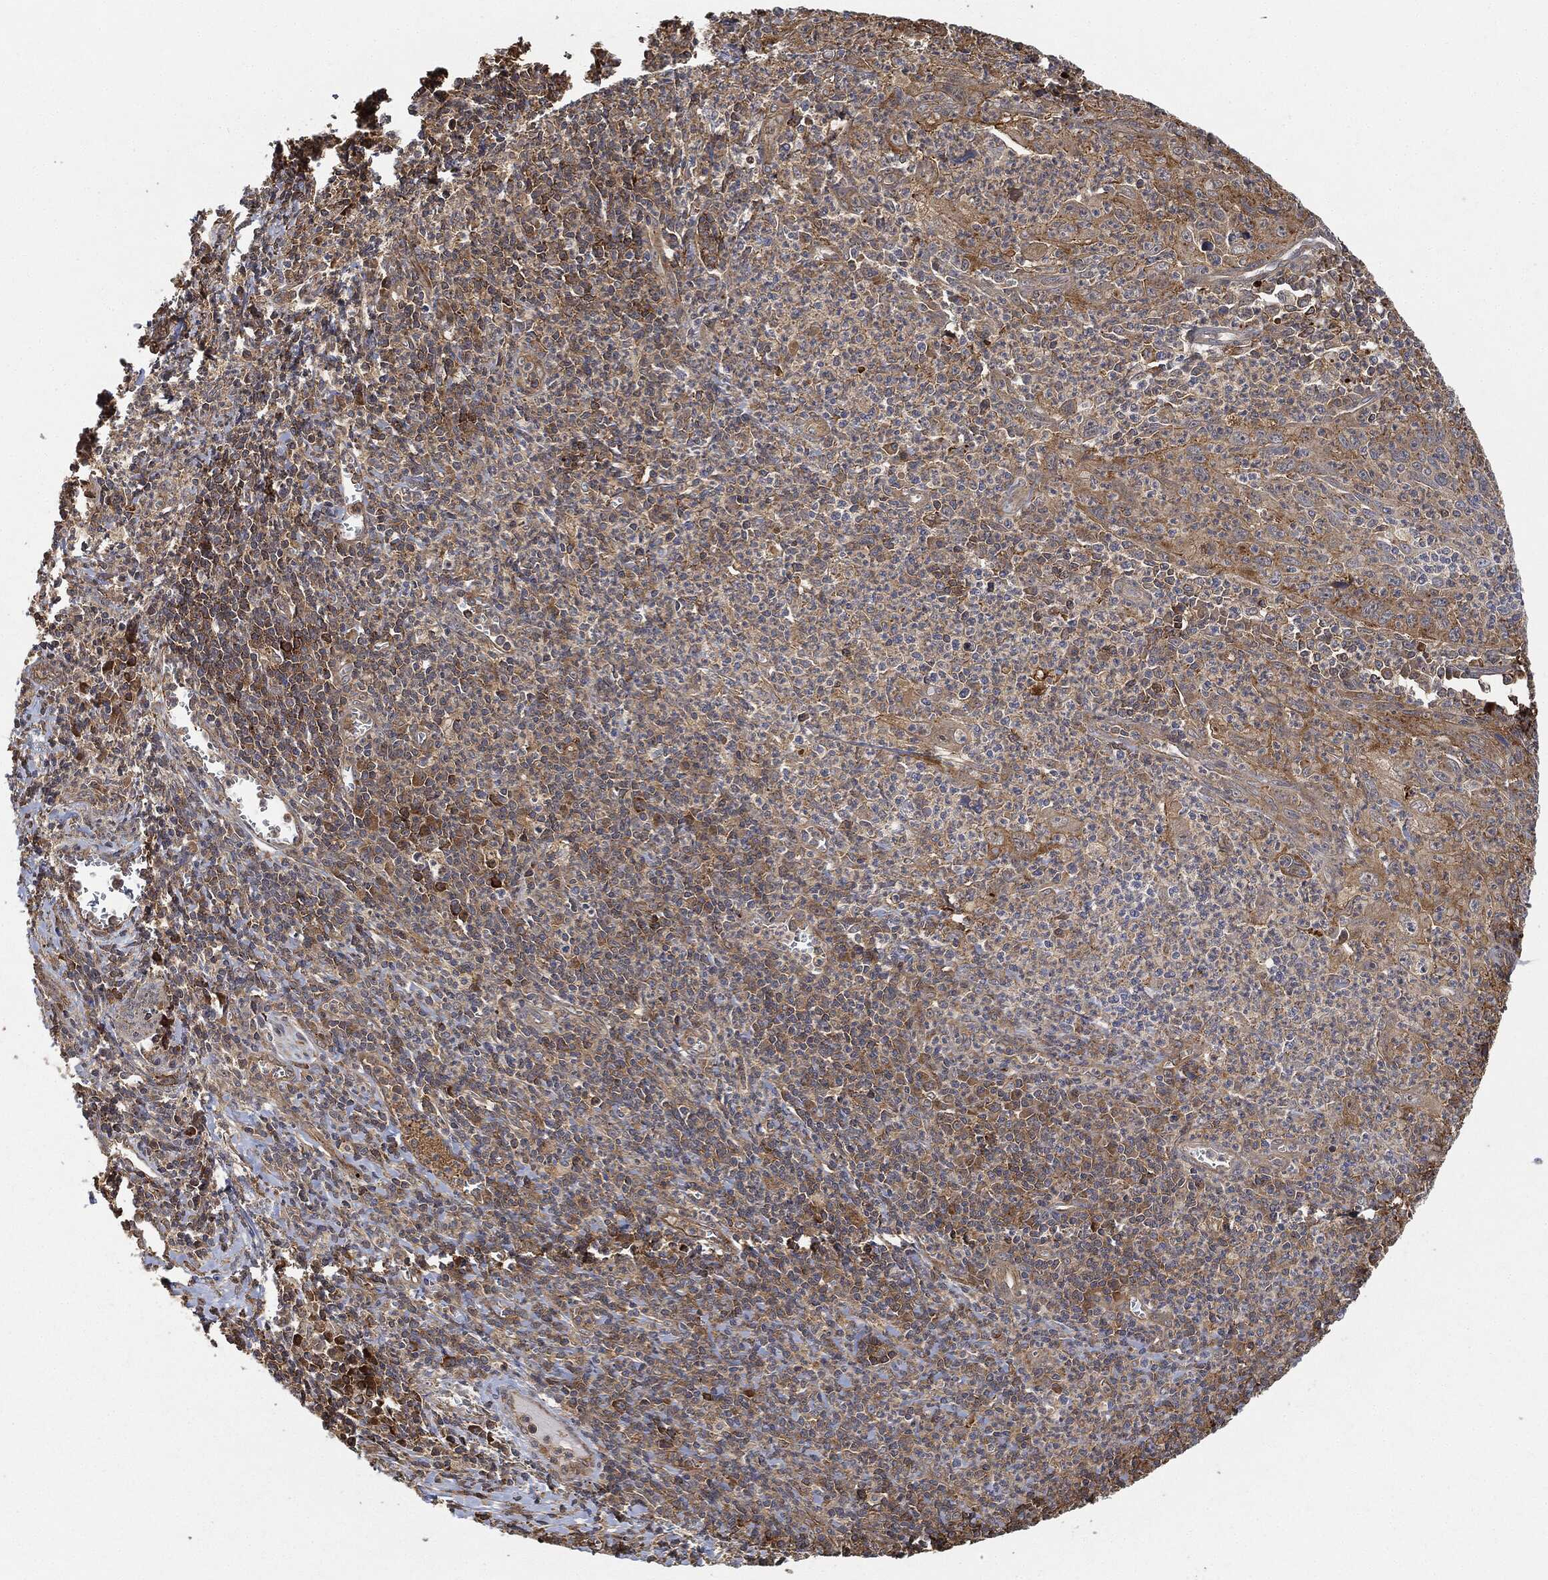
{"staining": {"intensity": "strong", "quantity": "25%-75%", "location": "cytoplasmic/membranous"}, "tissue": "cervical cancer", "cell_type": "Tumor cells", "image_type": "cancer", "snomed": [{"axis": "morphology", "description": "Squamous cell carcinoma, NOS"}, {"axis": "topography", "description": "Cervix"}], "caption": "Tumor cells reveal high levels of strong cytoplasmic/membranous expression in approximately 25%-75% of cells in human cervical squamous cell carcinoma.", "gene": "TPT1", "patient": {"sex": "female", "age": 26}}